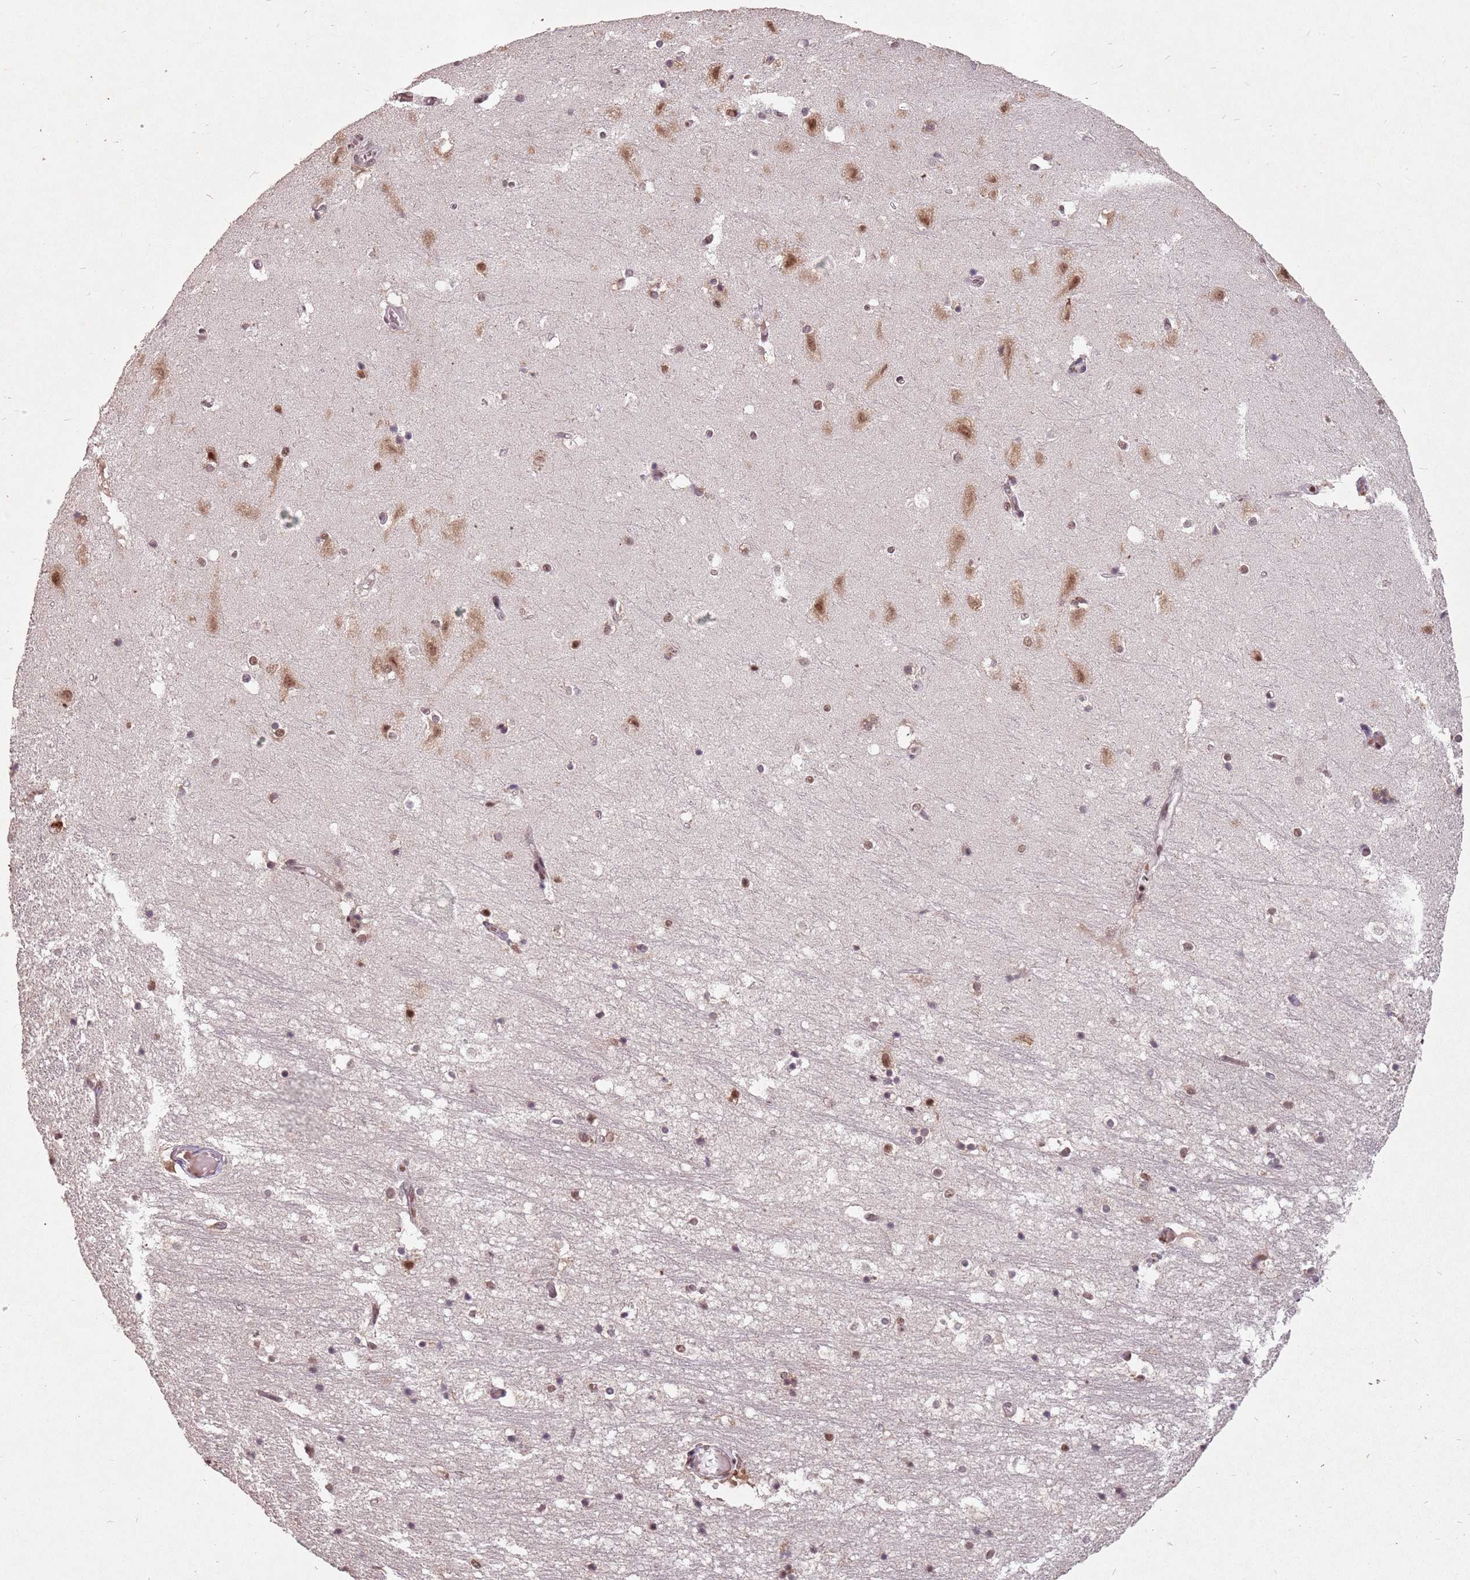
{"staining": {"intensity": "moderate", "quantity": "<25%", "location": "nuclear"}, "tissue": "hippocampus", "cell_type": "Glial cells", "image_type": "normal", "snomed": [{"axis": "morphology", "description": "Normal tissue, NOS"}, {"axis": "topography", "description": "Hippocampus"}], "caption": "Immunohistochemical staining of unremarkable human hippocampus demonstrates low levels of moderate nuclear staining in approximately <25% of glial cells.", "gene": "NCBP1", "patient": {"sex": "female", "age": 52}}